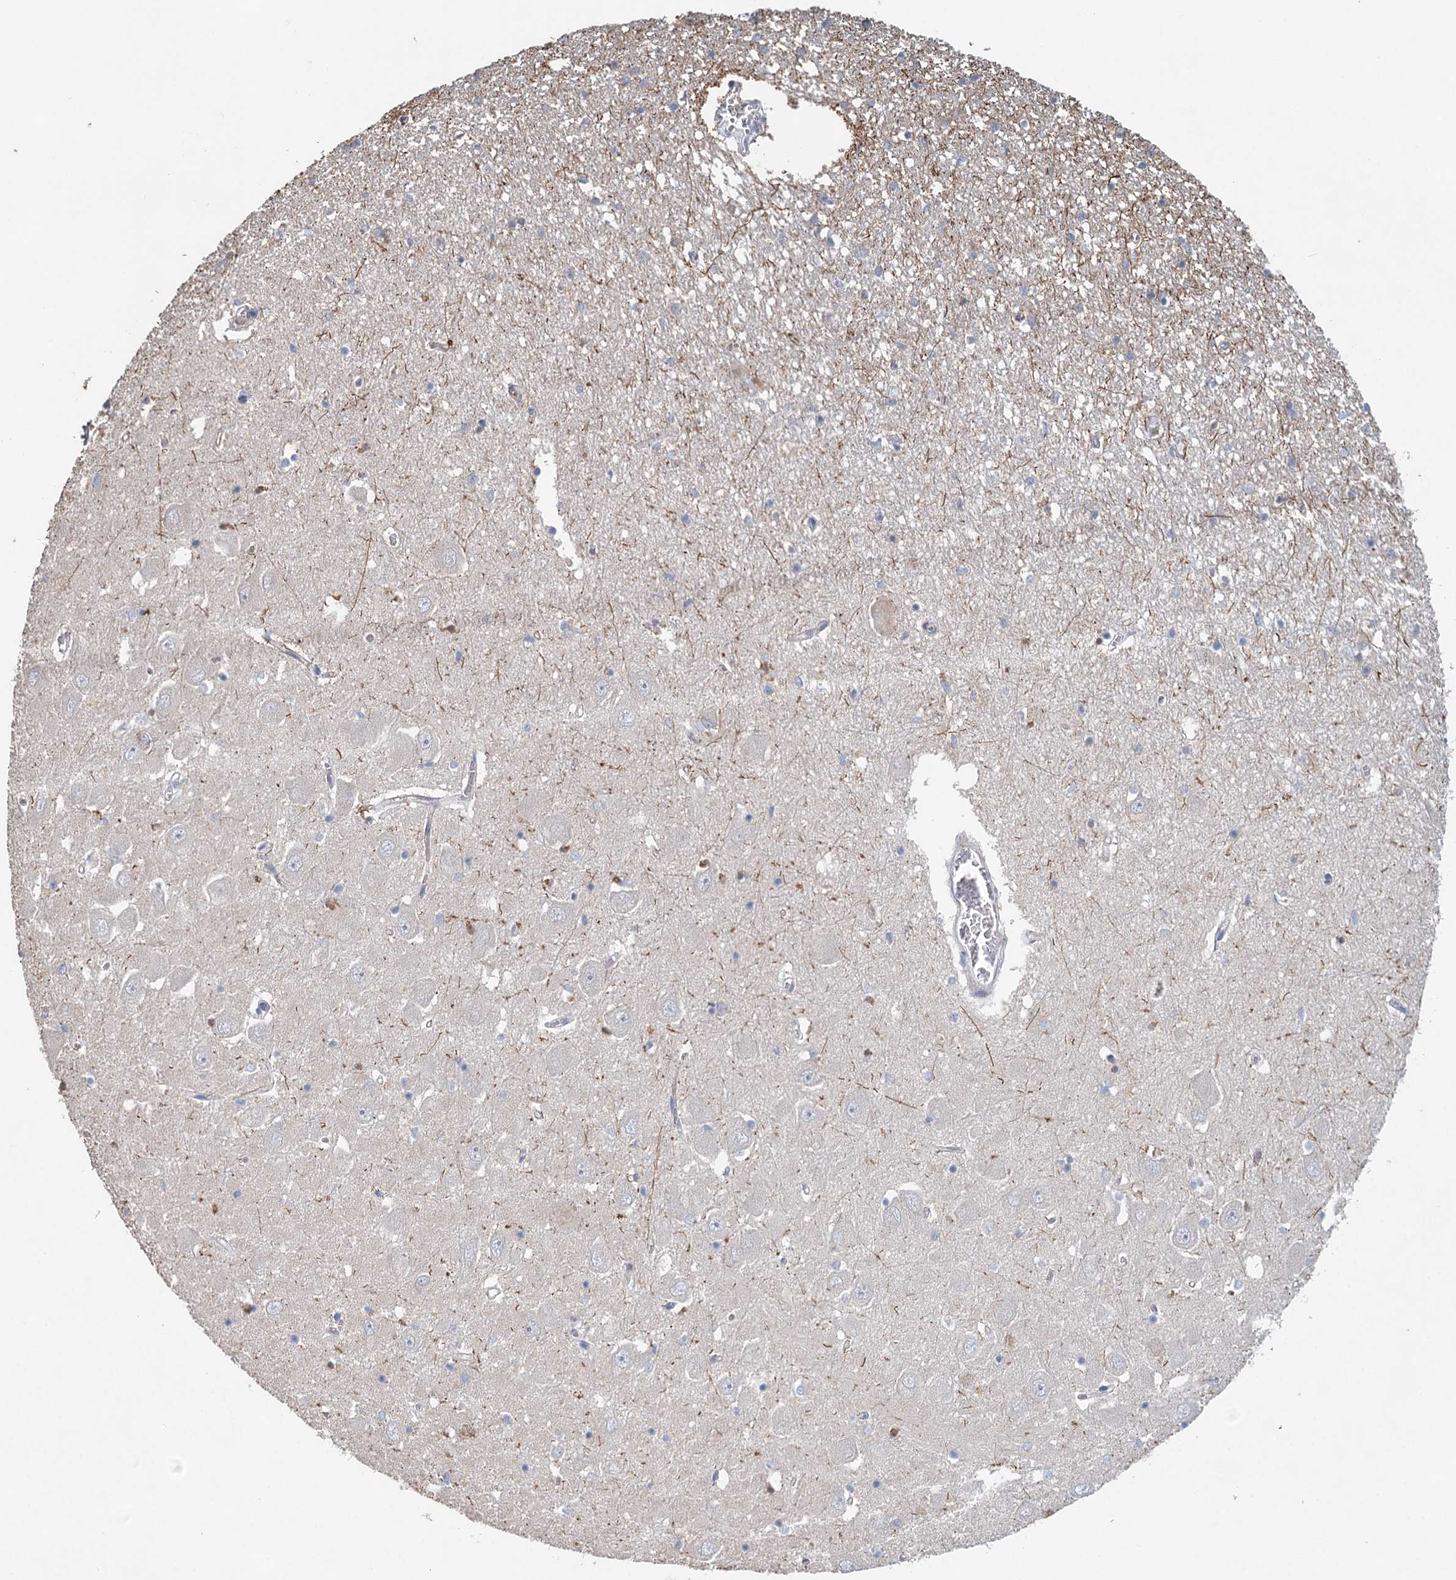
{"staining": {"intensity": "negative", "quantity": "none", "location": "none"}, "tissue": "hippocampus", "cell_type": "Glial cells", "image_type": "normal", "snomed": [{"axis": "morphology", "description": "Normal tissue, NOS"}, {"axis": "topography", "description": "Hippocampus"}], "caption": "Human hippocampus stained for a protein using immunohistochemistry shows no expression in glial cells.", "gene": "MYL6B", "patient": {"sex": "male", "age": 70}}